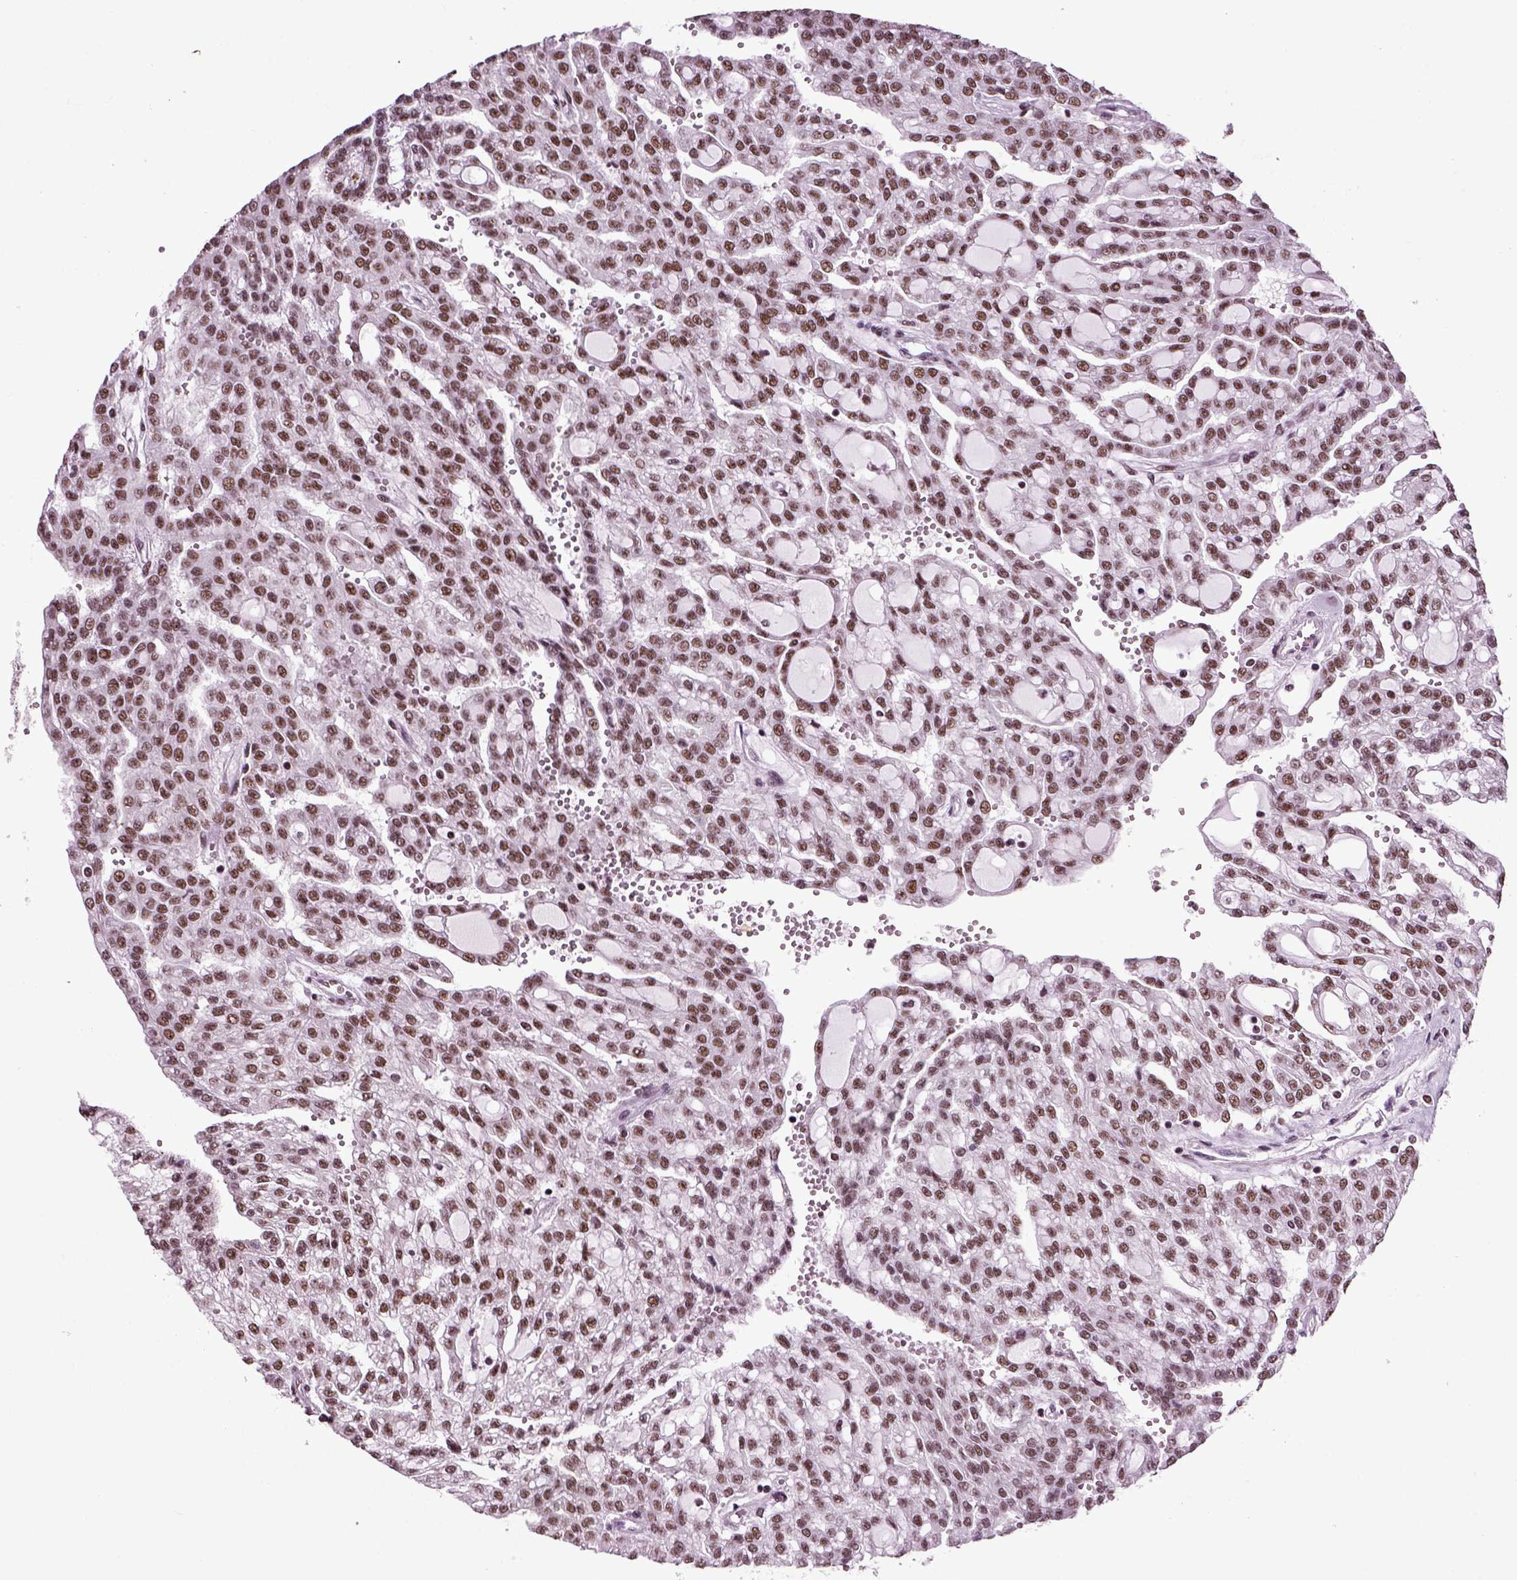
{"staining": {"intensity": "moderate", "quantity": ">75%", "location": "nuclear"}, "tissue": "renal cancer", "cell_type": "Tumor cells", "image_type": "cancer", "snomed": [{"axis": "morphology", "description": "Adenocarcinoma, NOS"}, {"axis": "topography", "description": "Kidney"}], "caption": "Renal adenocarcinoma stained with a protein marker reveals moderate staining in tumor cells.", "gene": "RCOR3", "patient": {"sex": "male", "age": 63}}